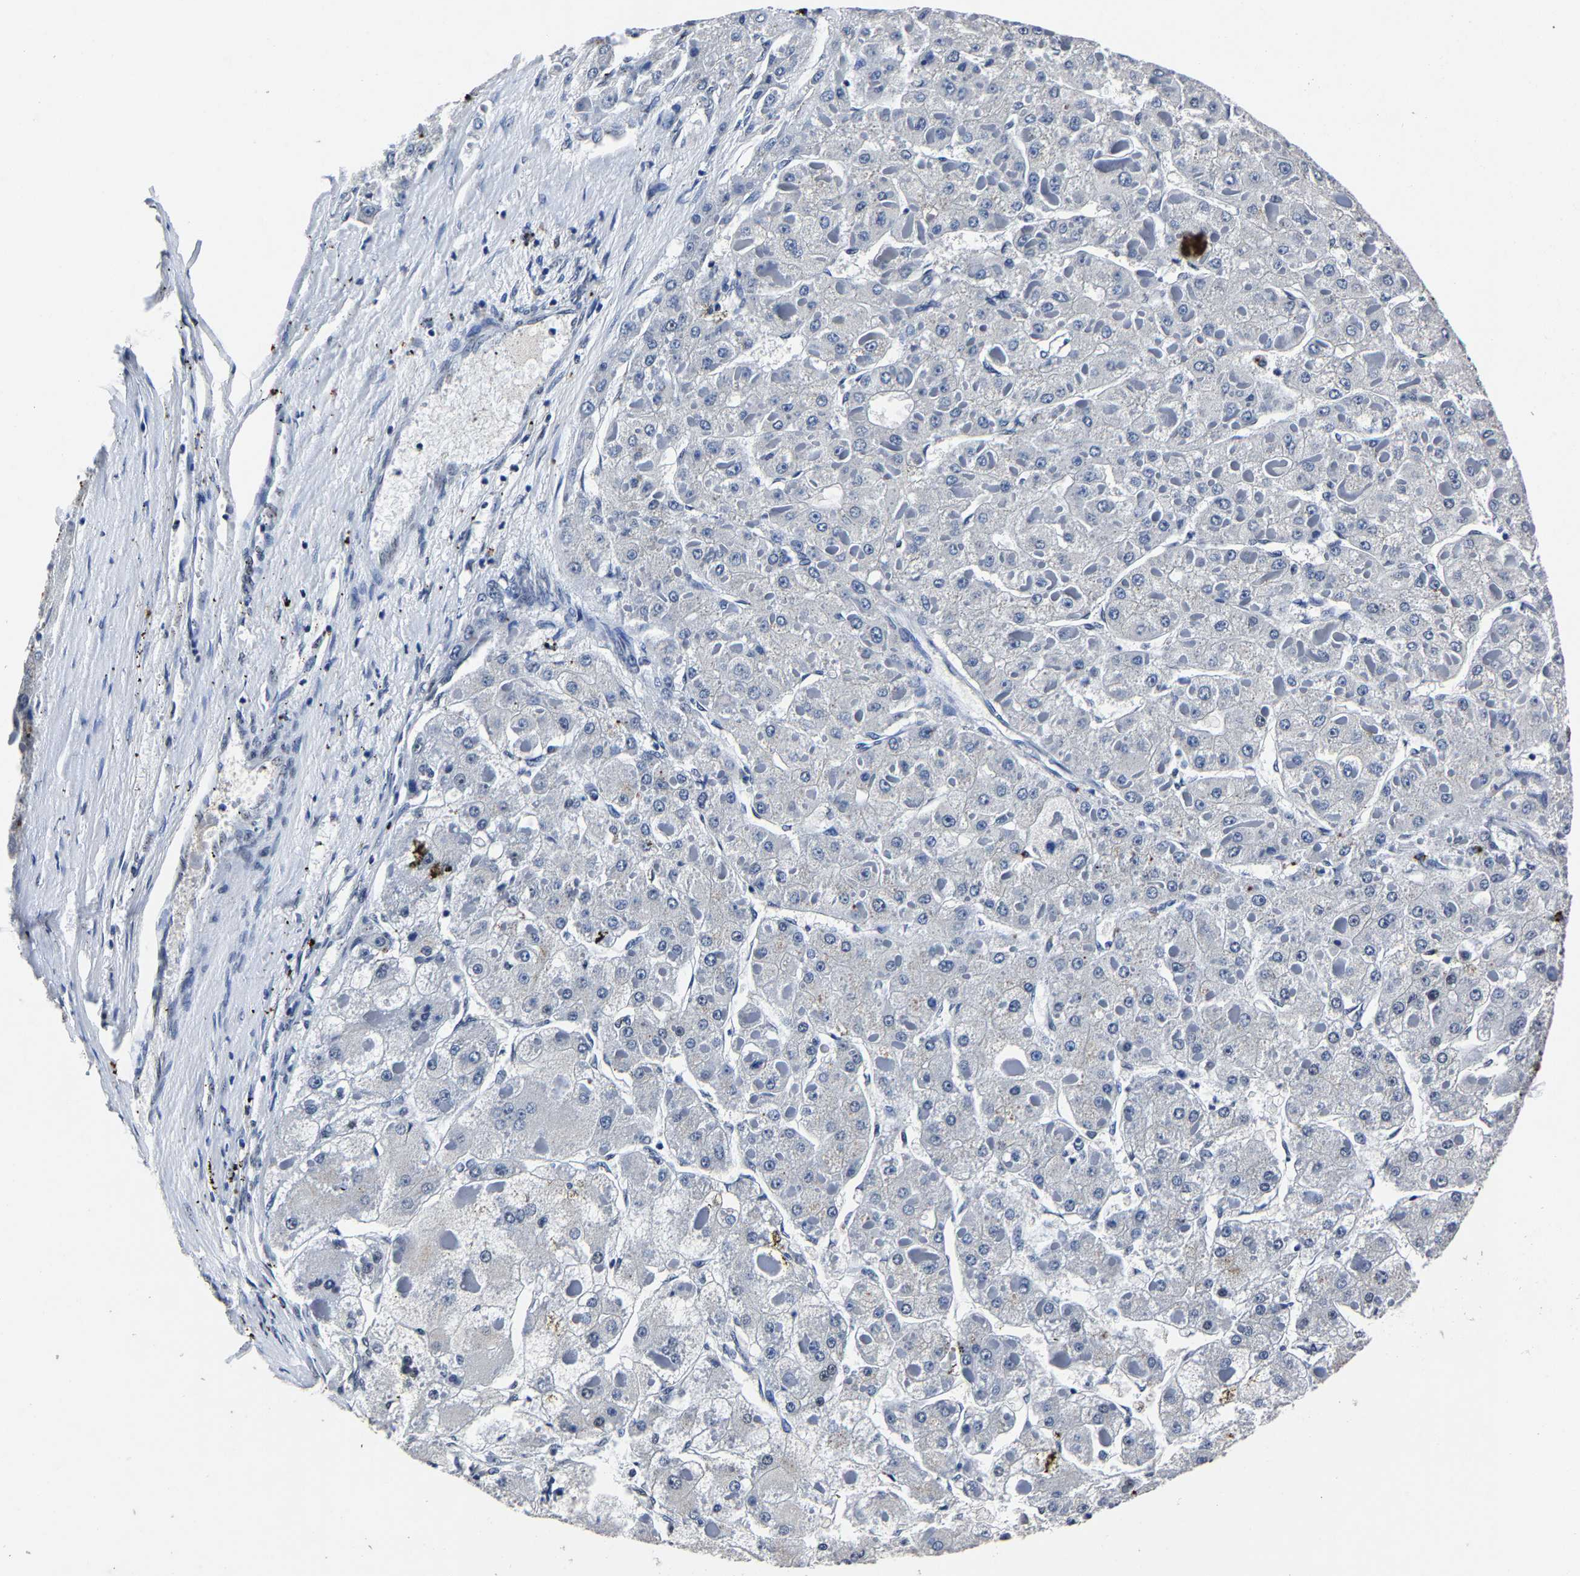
{"staining": {"intensity": "negative", "quantity": "none", "location": "none"}, "tissue": "liver cancer", "cell_type": "Tumor cells", "image_type": "cancer", "snomed": [{"axis": "morphology", "description": "Carcinoma, Hepatocellular, NOS"}, {"axis": "topography", "description": "Liver"}], "caption": "Immunohistochemistry image of human liver cancer (hepatocellular carcinoma) stained for a protein (brown), which demonstrates no staining in tumor cells. (DAB (3,3'-diaminobenzidine) IHC with hematoxylin counter stain).", "gene": "RBM45", "patient": {"sex": "female", "age": 73}}